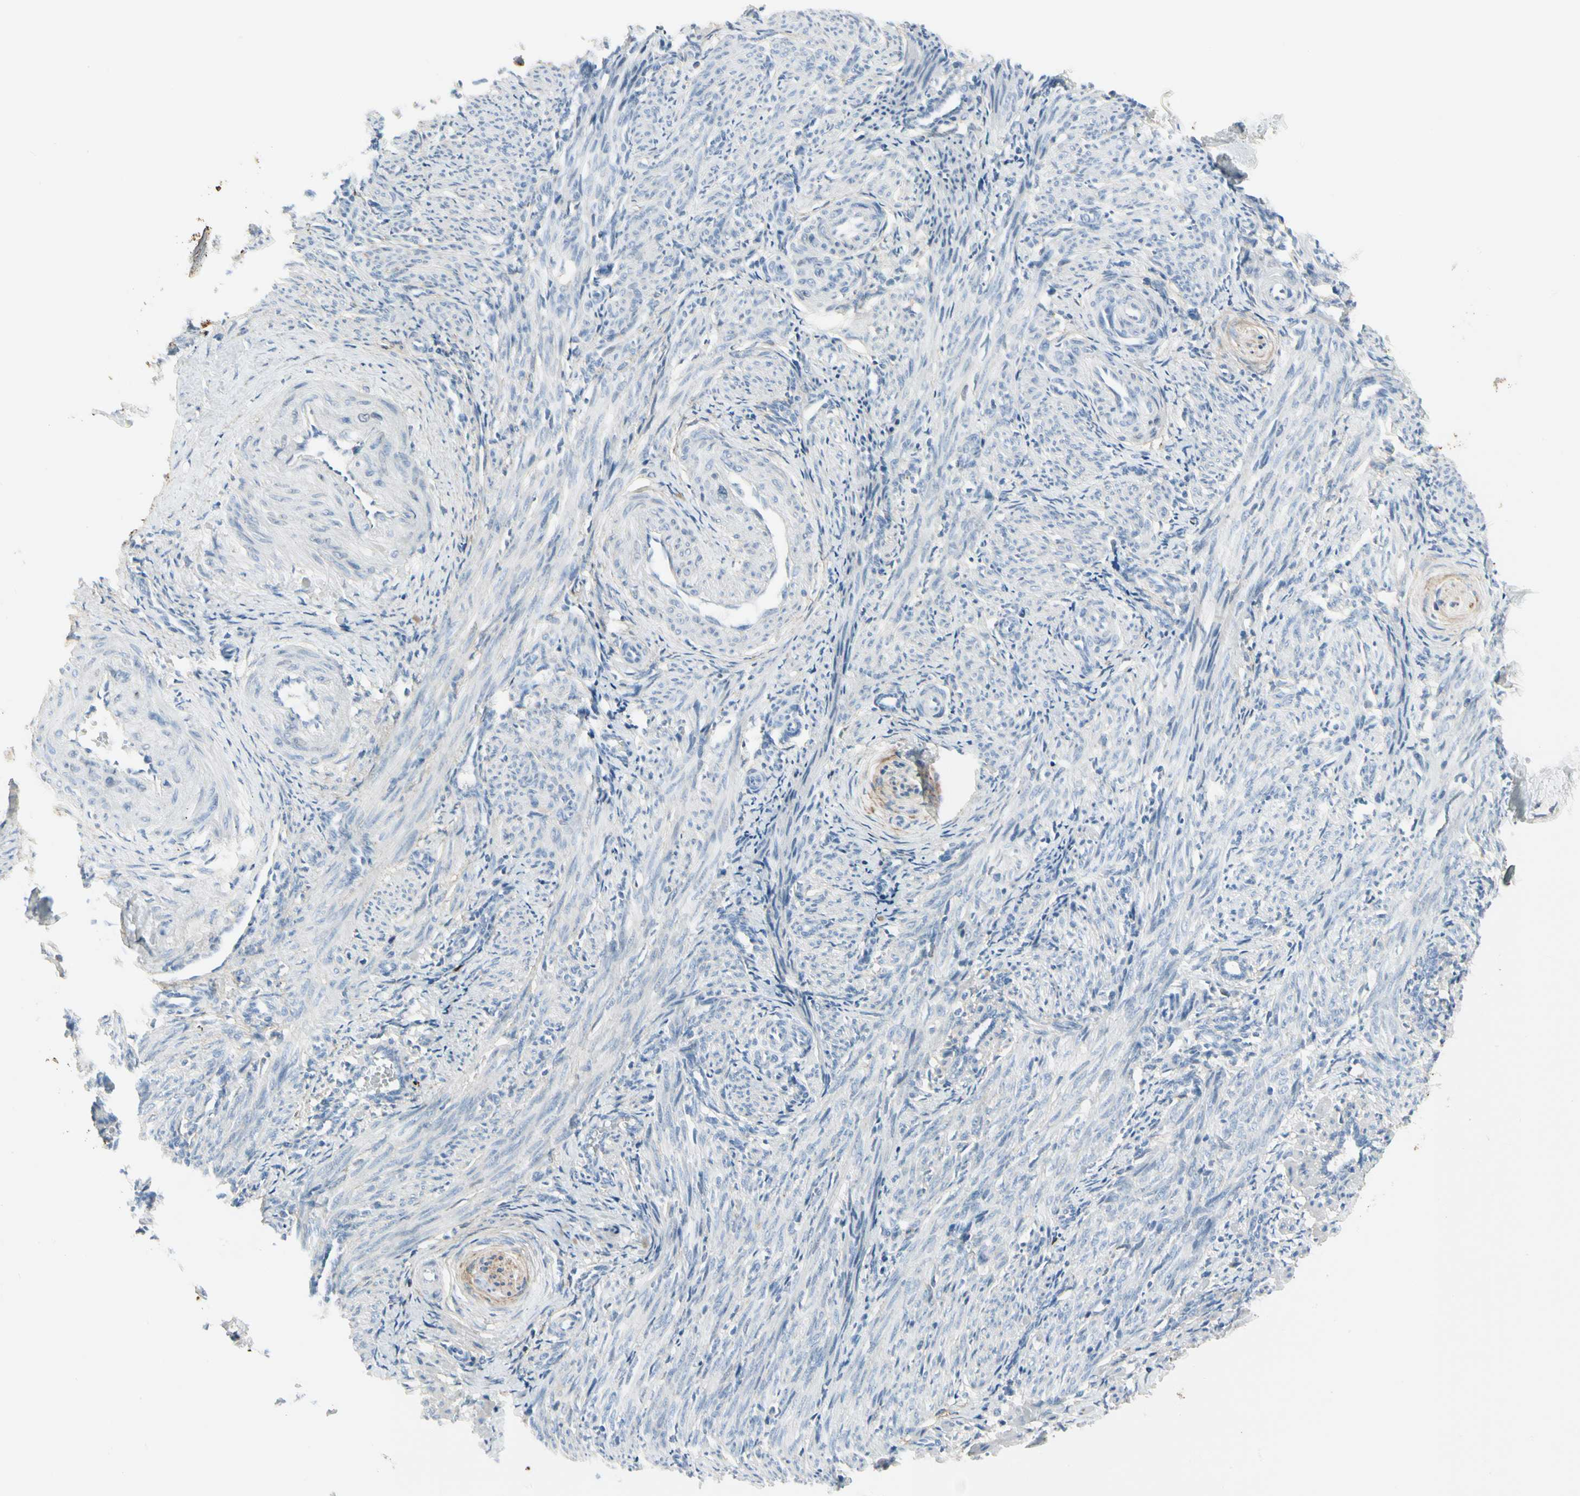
{"staining": {"intensity": "weak", "quantity": "<25%", "location": "nuclear"}, "tissue": "smooth muscle", "cell_type": "Smooth muscle cells", "image_type": "normal", "snomed": [{"axis": "morphology", "description": "Normal tissue, NOS"}, {"axis": "topography", "description": "Endometrium"}], "caption": "This is an IHC micrograph of normal human smooth muscle. There is no staining in smooth muscle cells.", "gene": "PIGR", "patient": {"sex": "female", "age": 33}}